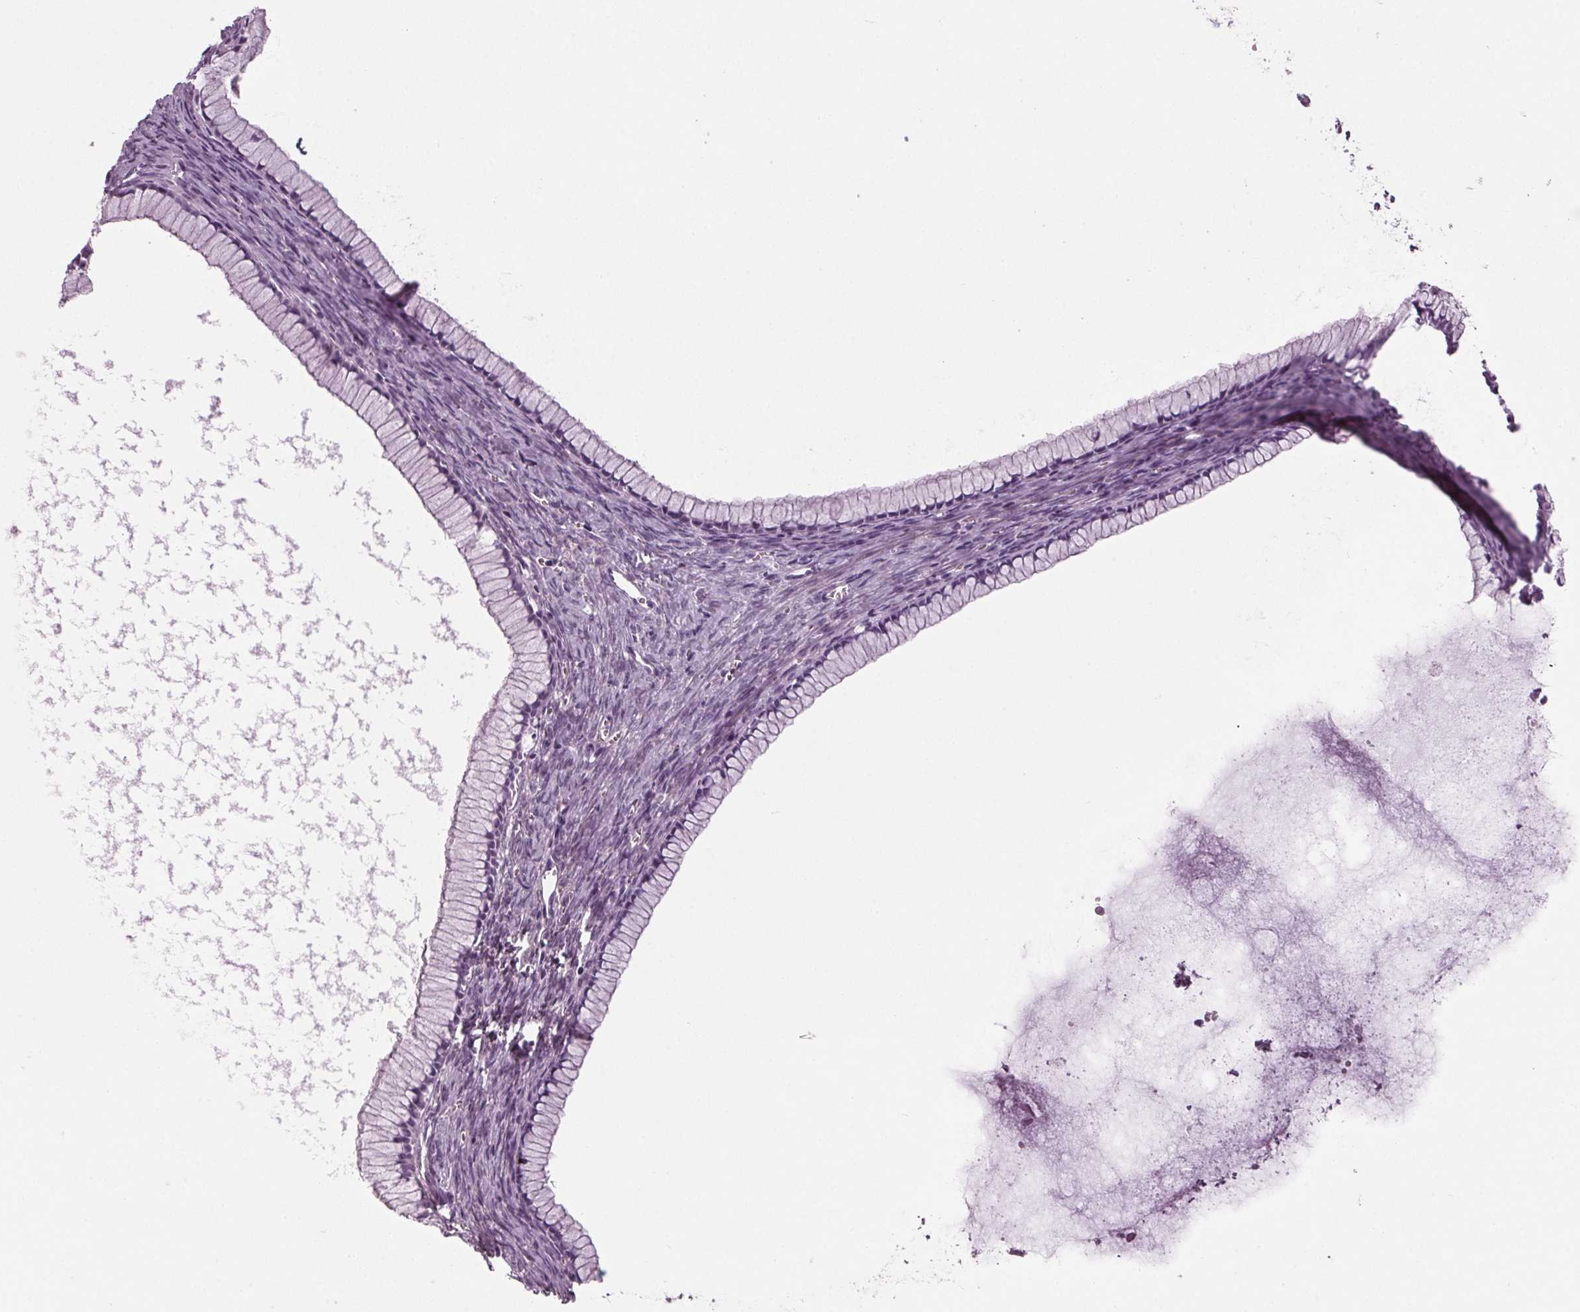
{"staining": {"intensity": "negative", "quantity": "none", "location": "none"}, "tissue": "ovarian cancer", "cell_type": "Tumor cells", "image_type": "cancer", "snomed": [{"axis": "morphology", "description": "Cystadenocarcinoma, mucinous, NOS"}, {"axis": "topography", "description": "Ovary"}], "caption": "Human ovarian cancer stained for a protein using immunohistochemistry (IHC) shows no positivity in tumor cells.", "gene": "BHLHE22", "patient": {"sex": "female", "age": 41}}